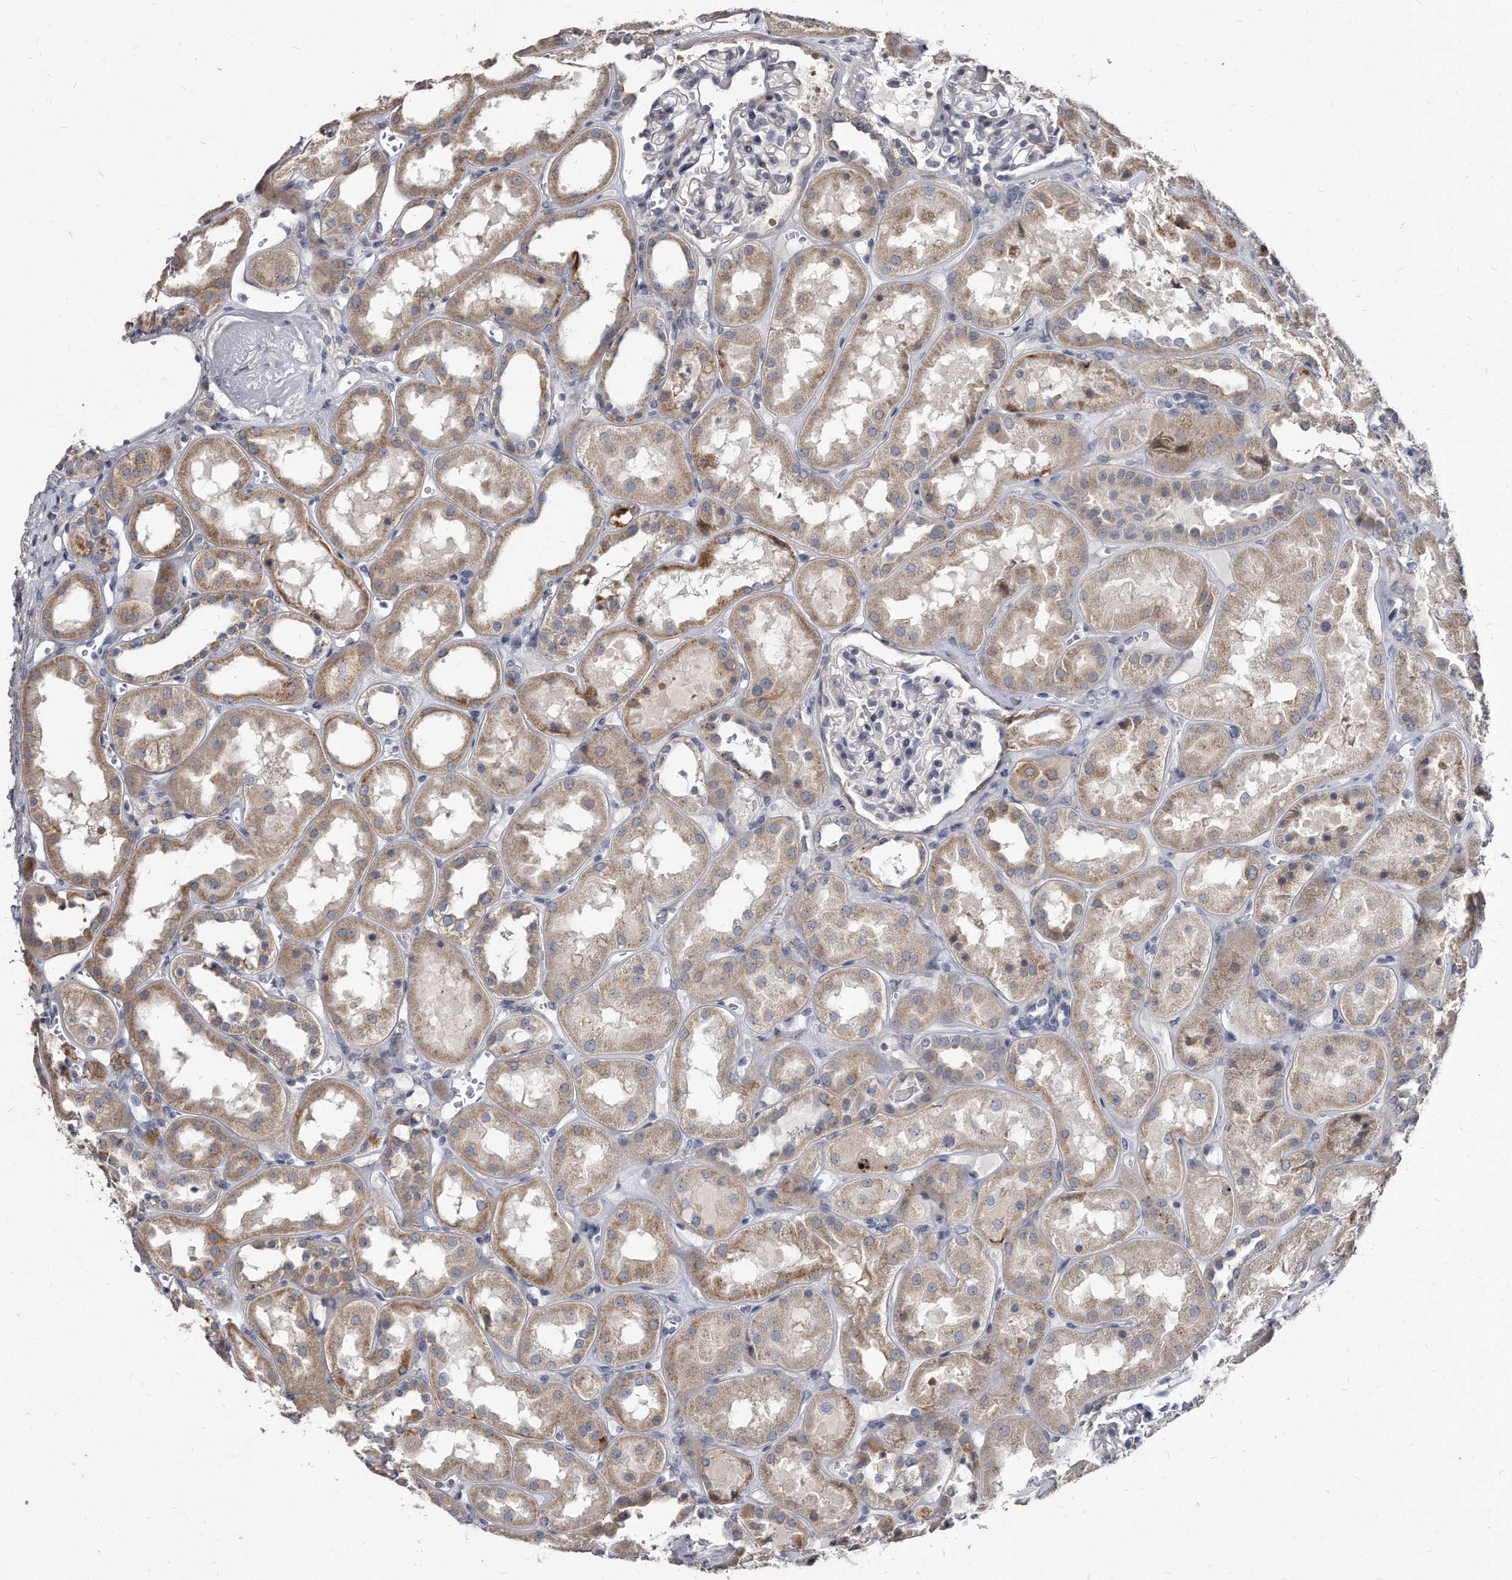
{"staining": {"intensity": "negative", "quantity": "none", "location": "none"}, "tissue": "kidney", "cell_type": "Cells in glomeruli", "image_type": "normal", "snomed": [{"axis": "morphology", "description": "Normal tissue, NOS"}, {"axis": "topography", "description": "Kidney"}], "caption": "Immunohistochemistry histopathology image of benign human kidney stained for a protein (brown), which reveals no expression in cells in glomeruli.", "gene": "KLHDC3", "patient": {"sex": "male", "age": 70}}